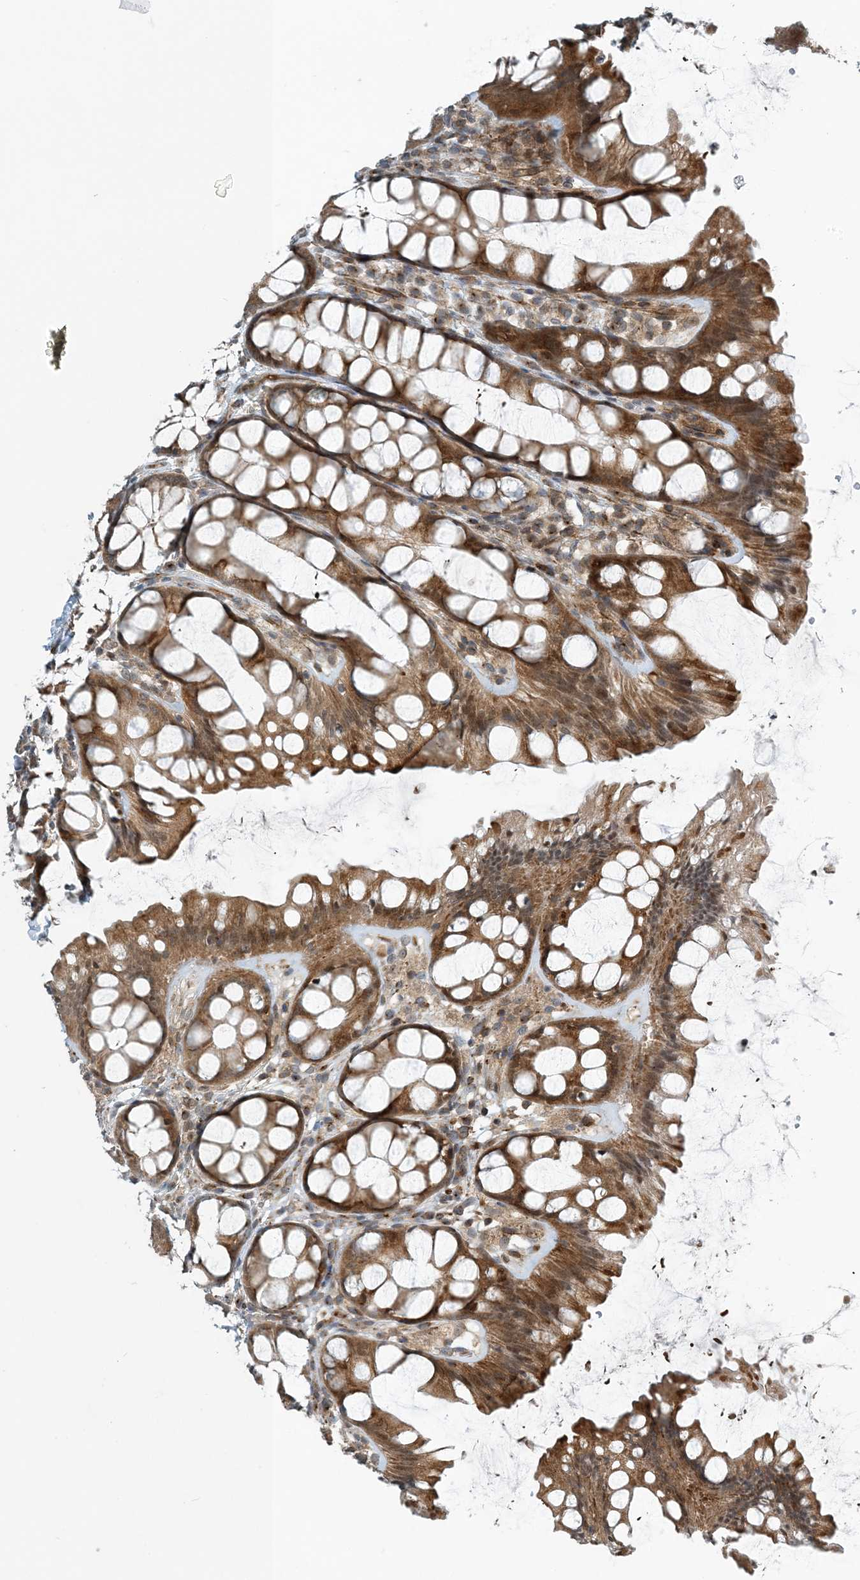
{"staining": {"intensity": "moderate", "quantity": ">75%", "location": "cytoplasmic/membranous"}, "tissue": "colon", "cell_type": "Endothelial cells", "image_type": "normal", "snomed": [{"axis": "morphology", "description": "Normal tissue, NOS"}, {"axis": "topography", "description": "Colon"}], "caption": "Endothelial cells reveal medium levels of moderate cytoplasmic/membranous expression in approximately >75% of cells in unremarkable colon.", "gene": "ZBTB3", "patient": {"sex": "male", "age": 47}}